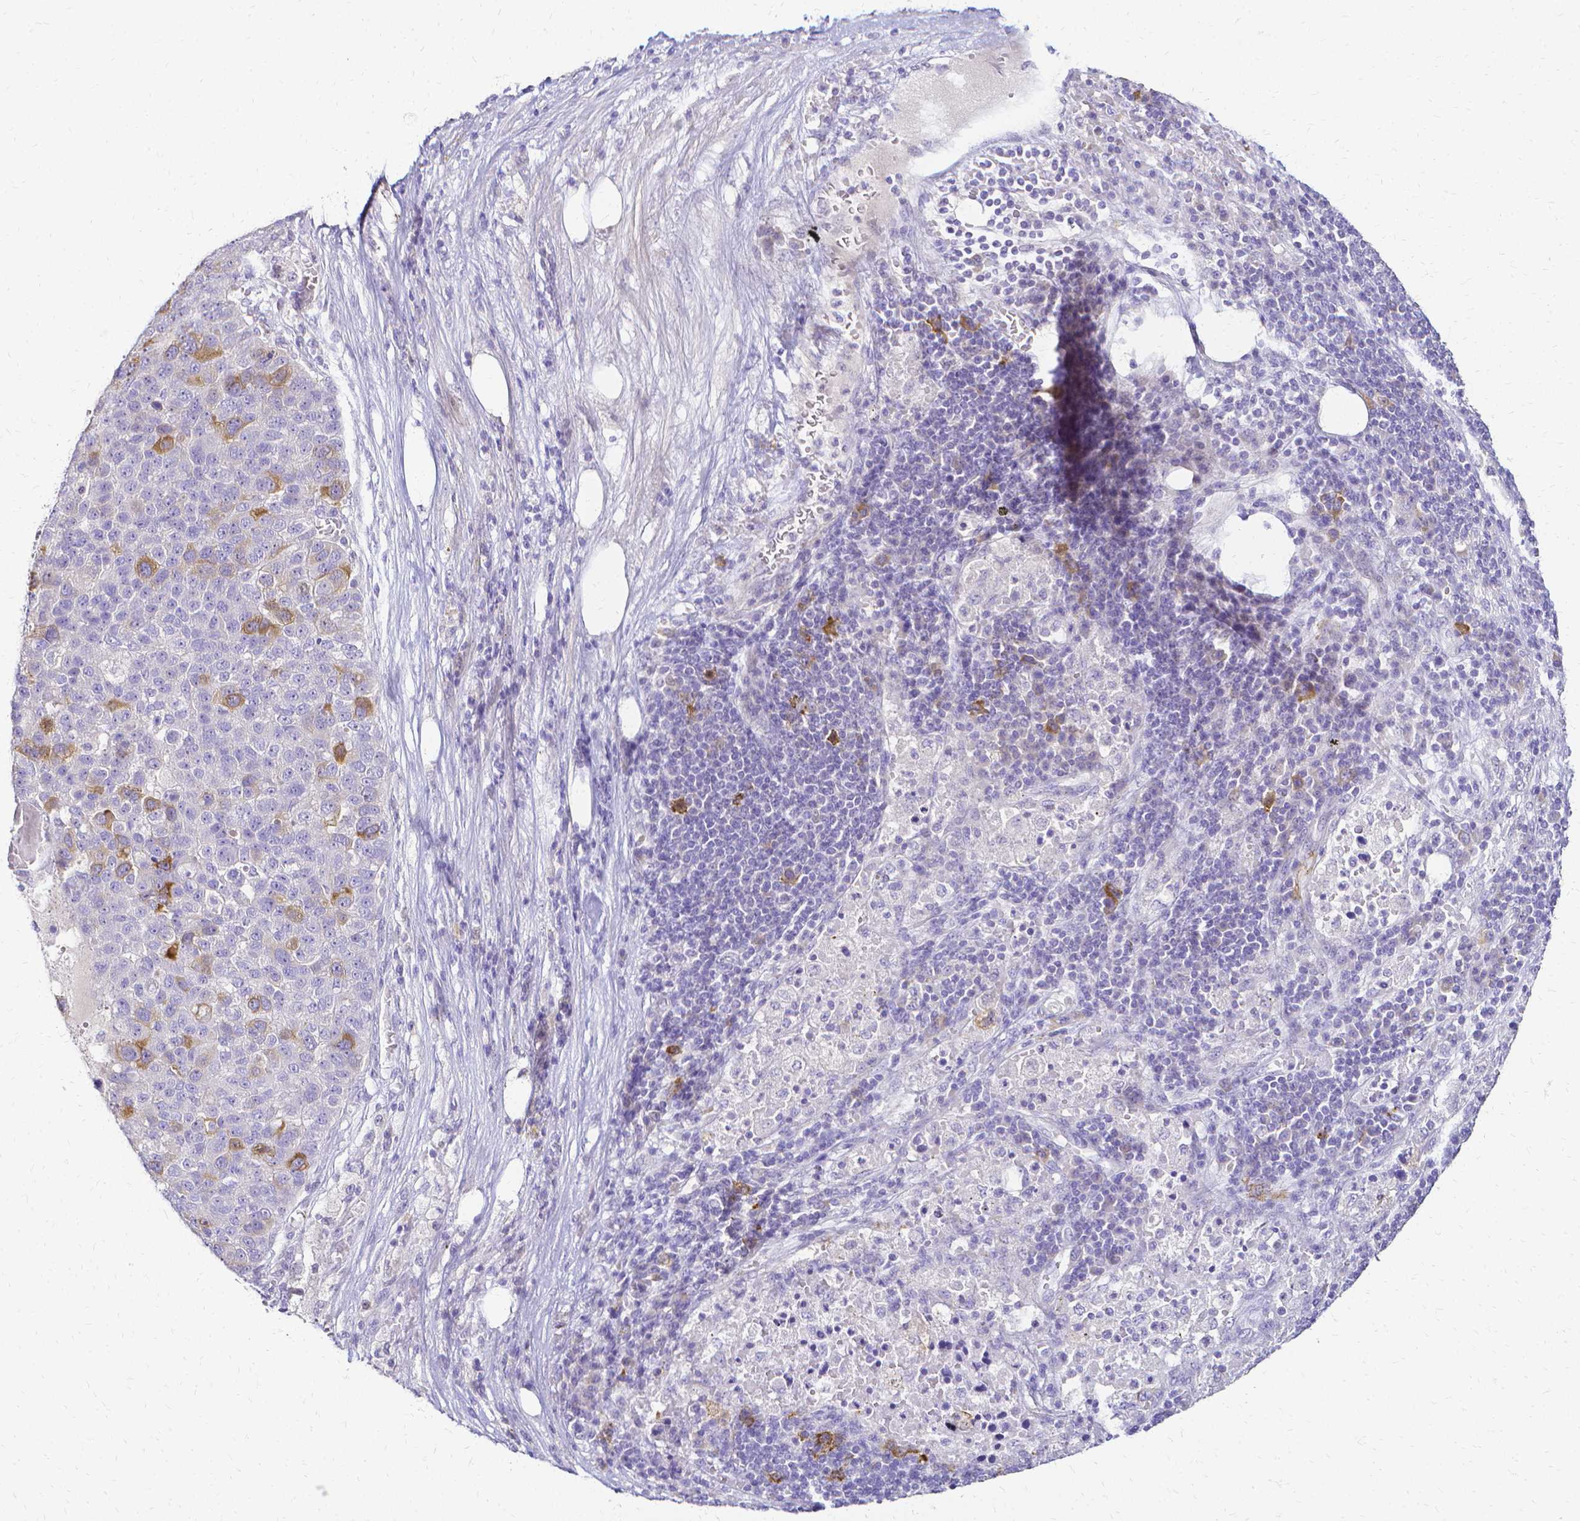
{"staining": {"intensity": "moderate", "quantity": "<25%", "location": "cytoplasmic/membranous"}, "tissue": "pancreatic cancer", "cell_type": "Tumor cells", "image_type": "cancer", "snomed": [{"axis": "morphology", "description": "Adenocarcinoma, NOS"}, {"axis": "topography", "description": "Pancreas"}], "caption": "An IHC image of tumor tissue is shown. Protein staining in brown labels moderate cytoplasmic/membranous positivity in adenocarcinoma (pancreatic) within tumor cells.", "gene": "CCNB1", "patient": {"sex": "female", "age": 61}}